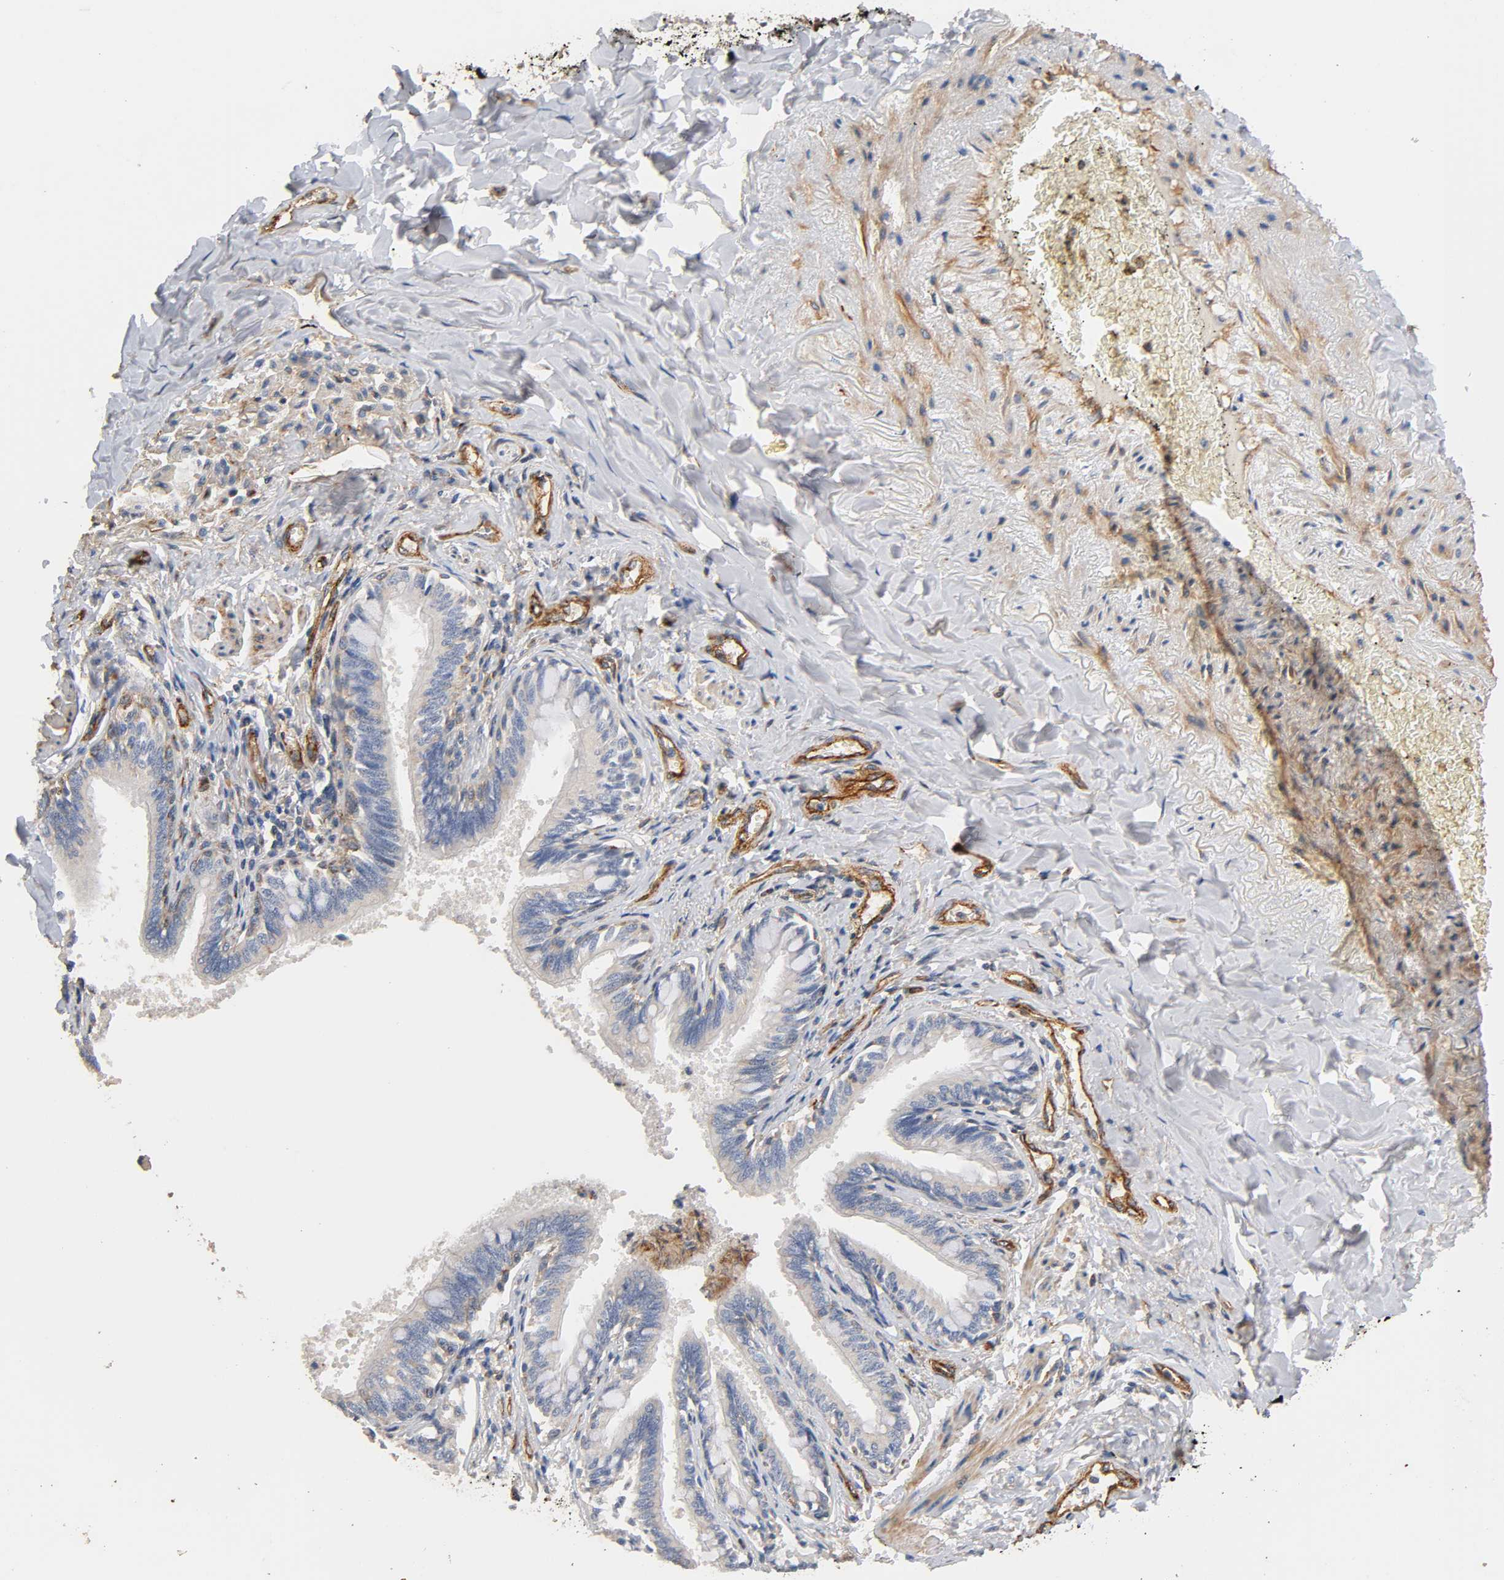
{"staining": {"intensity": "moderate", "quantity": "25%-75%", "location": "cytoplasmic/membranous"}, "tissue": "bronchus", "cell_type": "Respiratory epithelial cells", "image_type": "normal", "snomed": [{"axis": "morphology", "description": "Normal tissue, NOS"}, {"axis": "topography", "description": "Lung"}], "caption": "Bronchus stained with immunohistochemistry exhibits moderate cytoplasmic/membranous positivity in approximately 25%-75% of respiratory epithelial cells.", "gene": "IFITM2", "patient": {"sex": "male", "age": 64}}